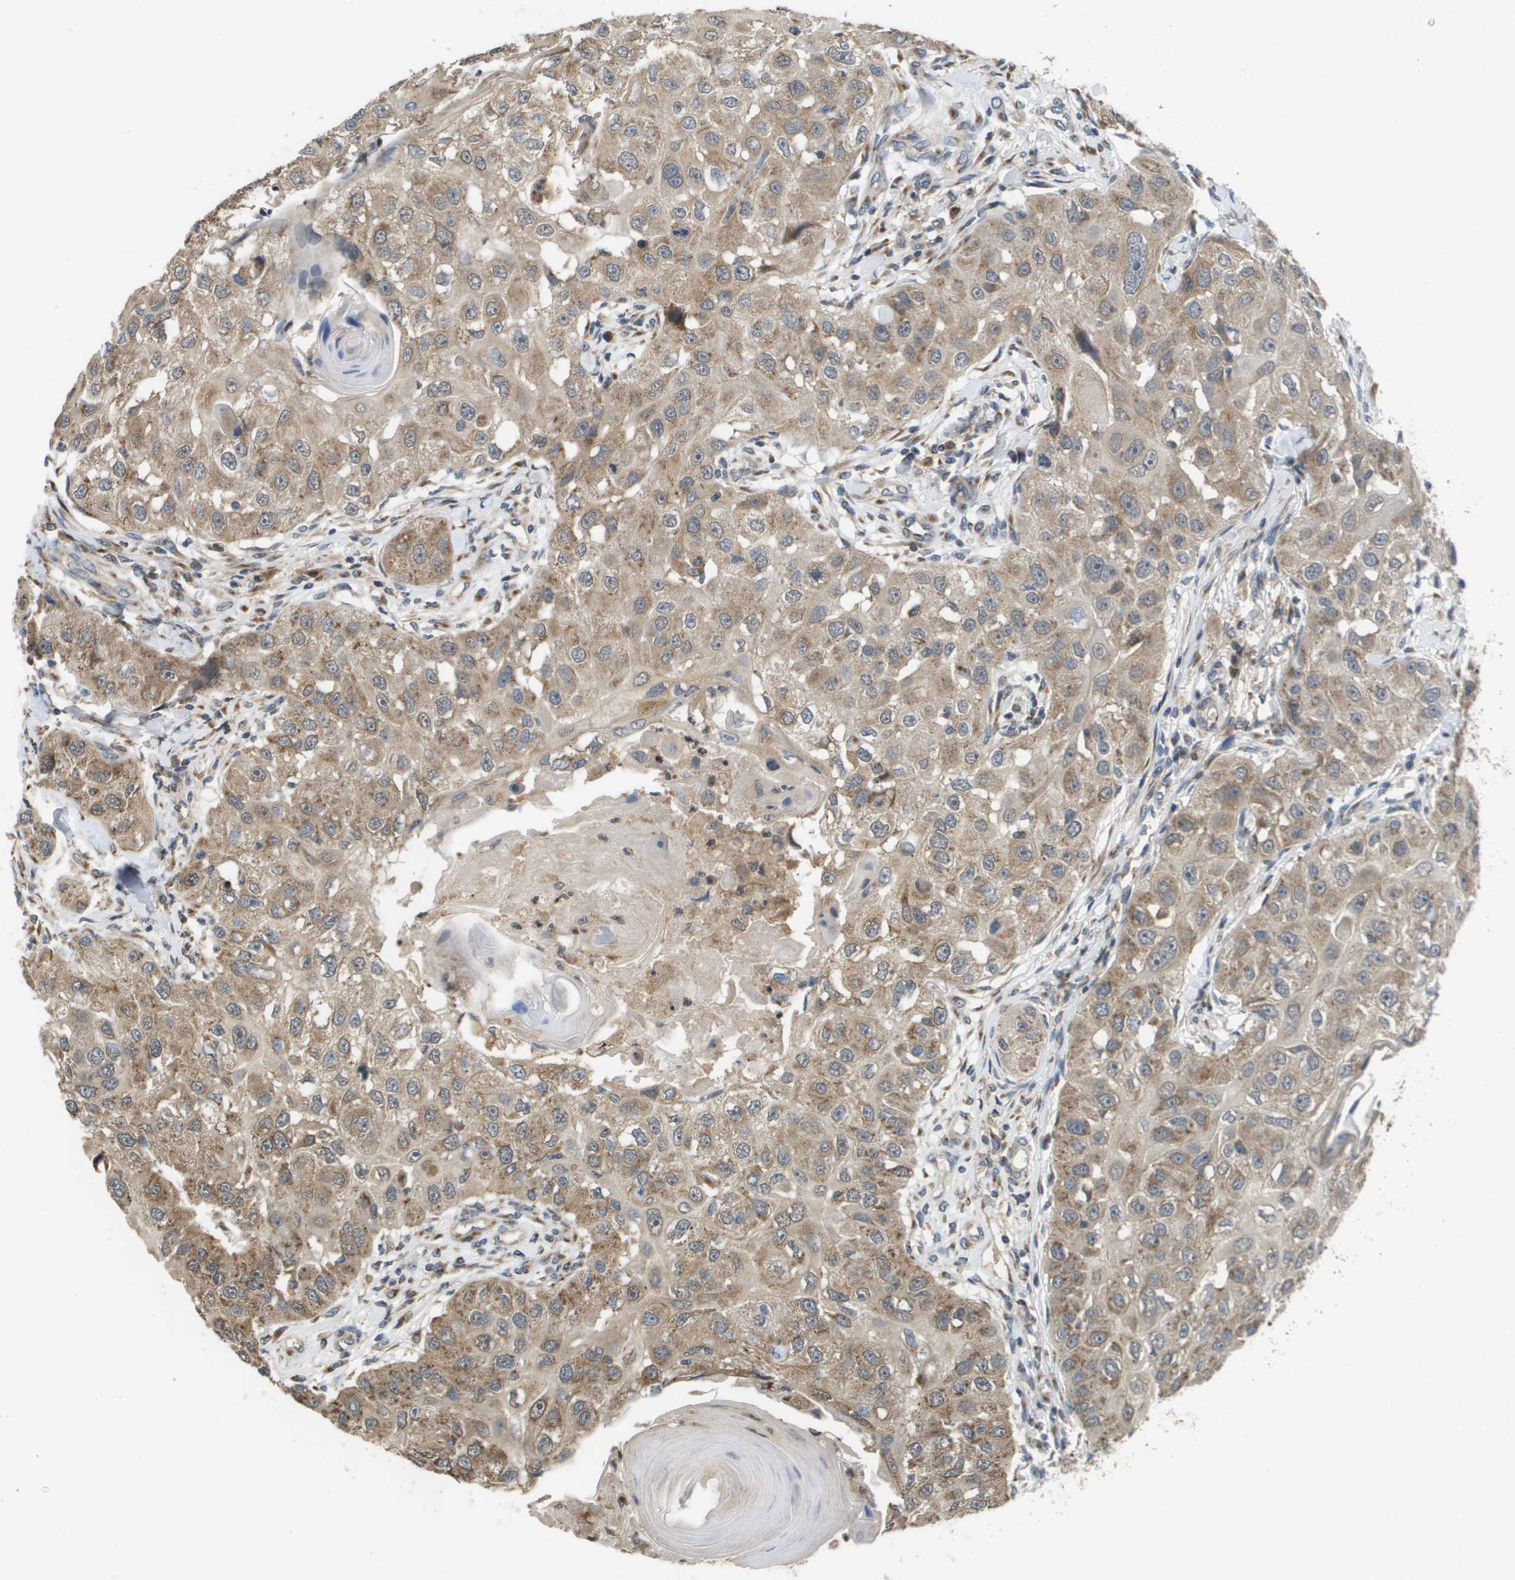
{"staining": {"intensity": "moderate", "quantity": ">75%", "location": "cytoplasmic/membranous"}, "tissue": "head and neck cancer", "cell_type": "Tumor cells", "image_type": "cancer", "snomed": [{"axis": "morphology", "description": "Normal tissue, NOS"}, {"axis": "morphology", "description": "Squamous cell carcinoma, NOS"}, {"axis": "topography", "description": "Skeletal muscle"}, {"axis": "topography", "description": "Head-Neck"}], "caption": "Protein staining displays moderate cytoplasmic/membranous positivity in about >75% of tumor cells in head and neck cancer (squamous cell carcinoma).", "gene": "PCK1", "patient": {"sex": "male", "age": 51}}